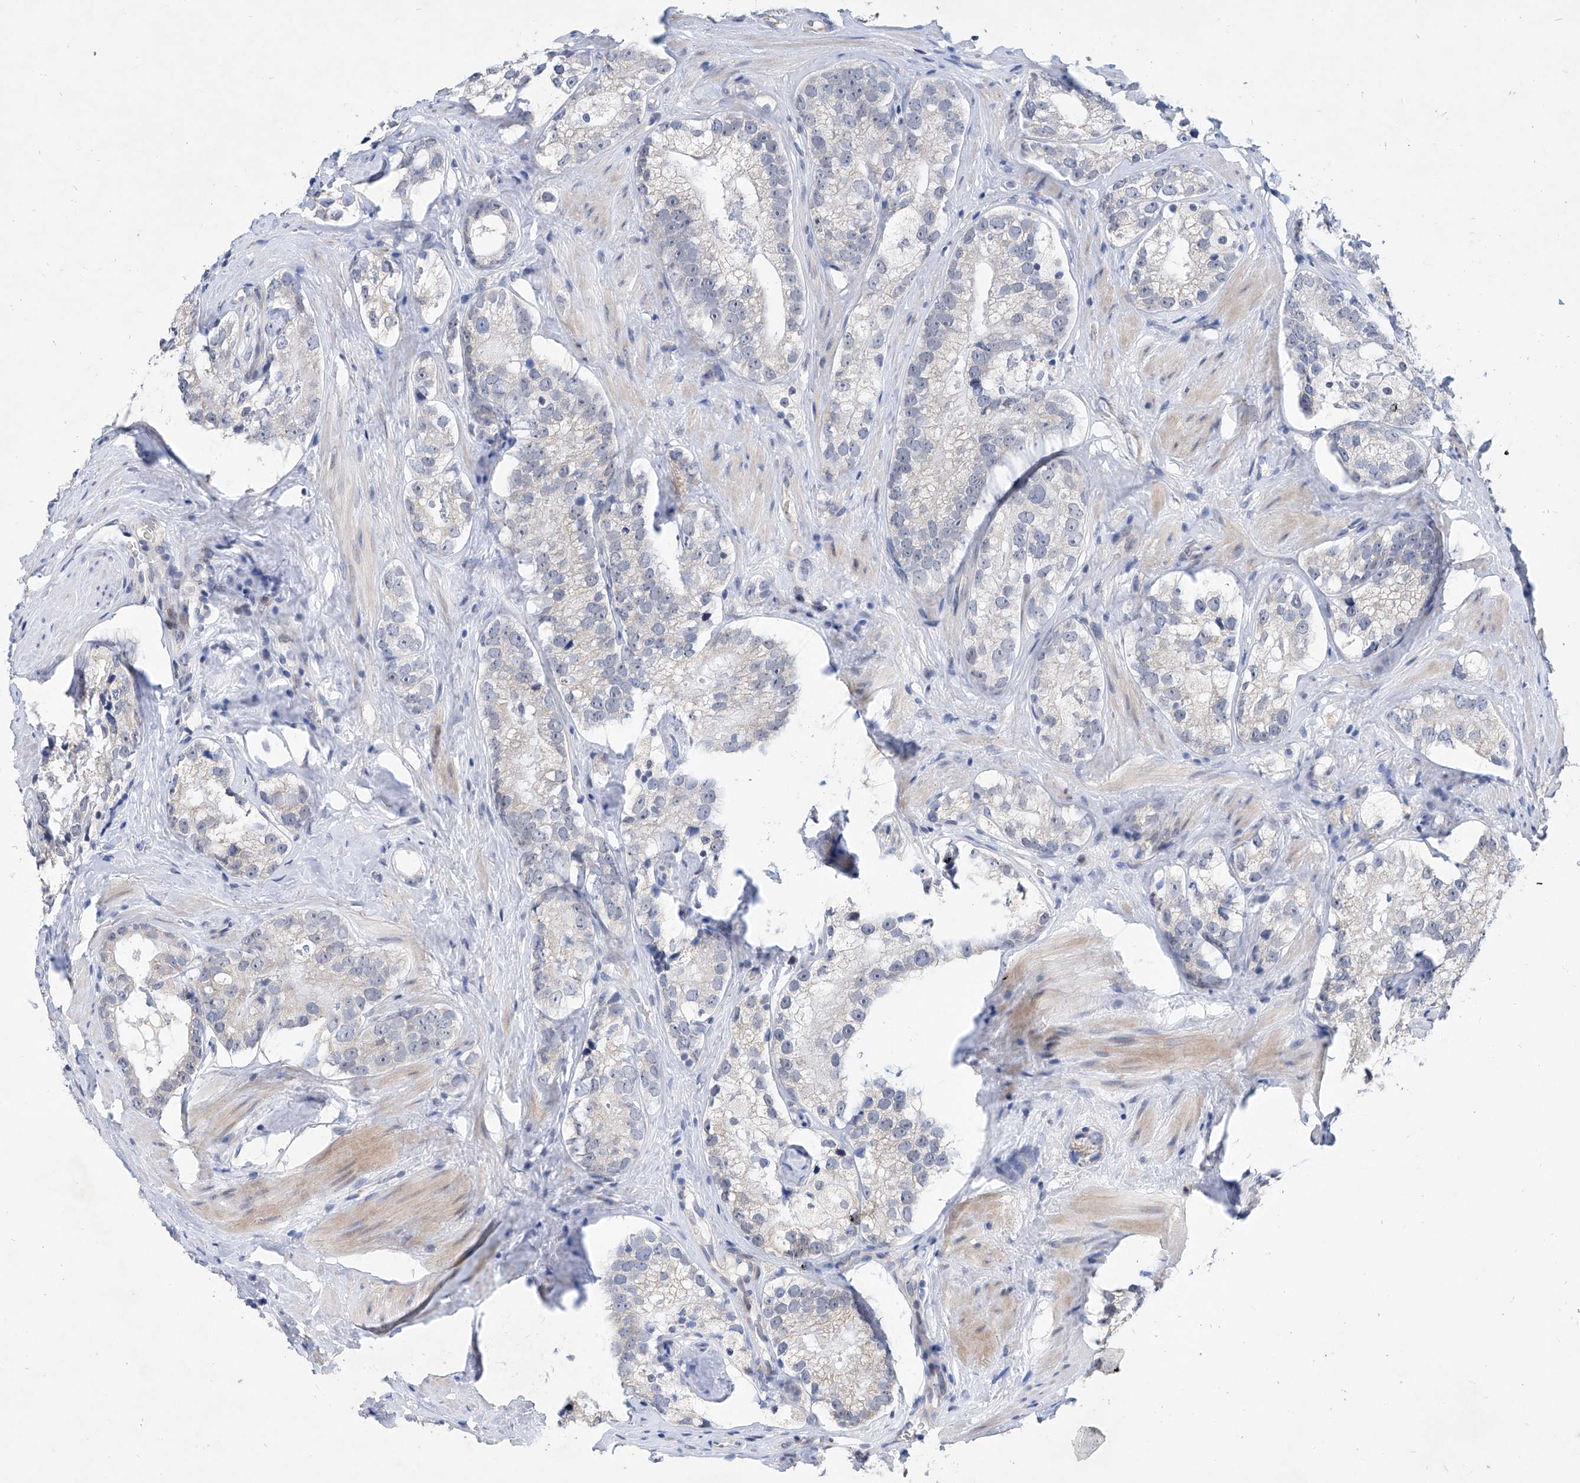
{"staining": {"intensity": "negative", "quantity": "none", "location": "none"}, "tissue": "prostate cancer", "cell_type": "Tumor cells", "image_type": "cancer", "snomed": [{"axis": "morphology", "description": "Adenocarcinoma, High grade"}, {"axis": "topography", "description": "Prostate"}], "caption": "Photomicrograph shows no protein expression in tumor cells of prostate cancer (adenocarcinoma (high-grade)) tissue.", "gene": "BPTF", "patient": {"sex": "male", "age": 56}}